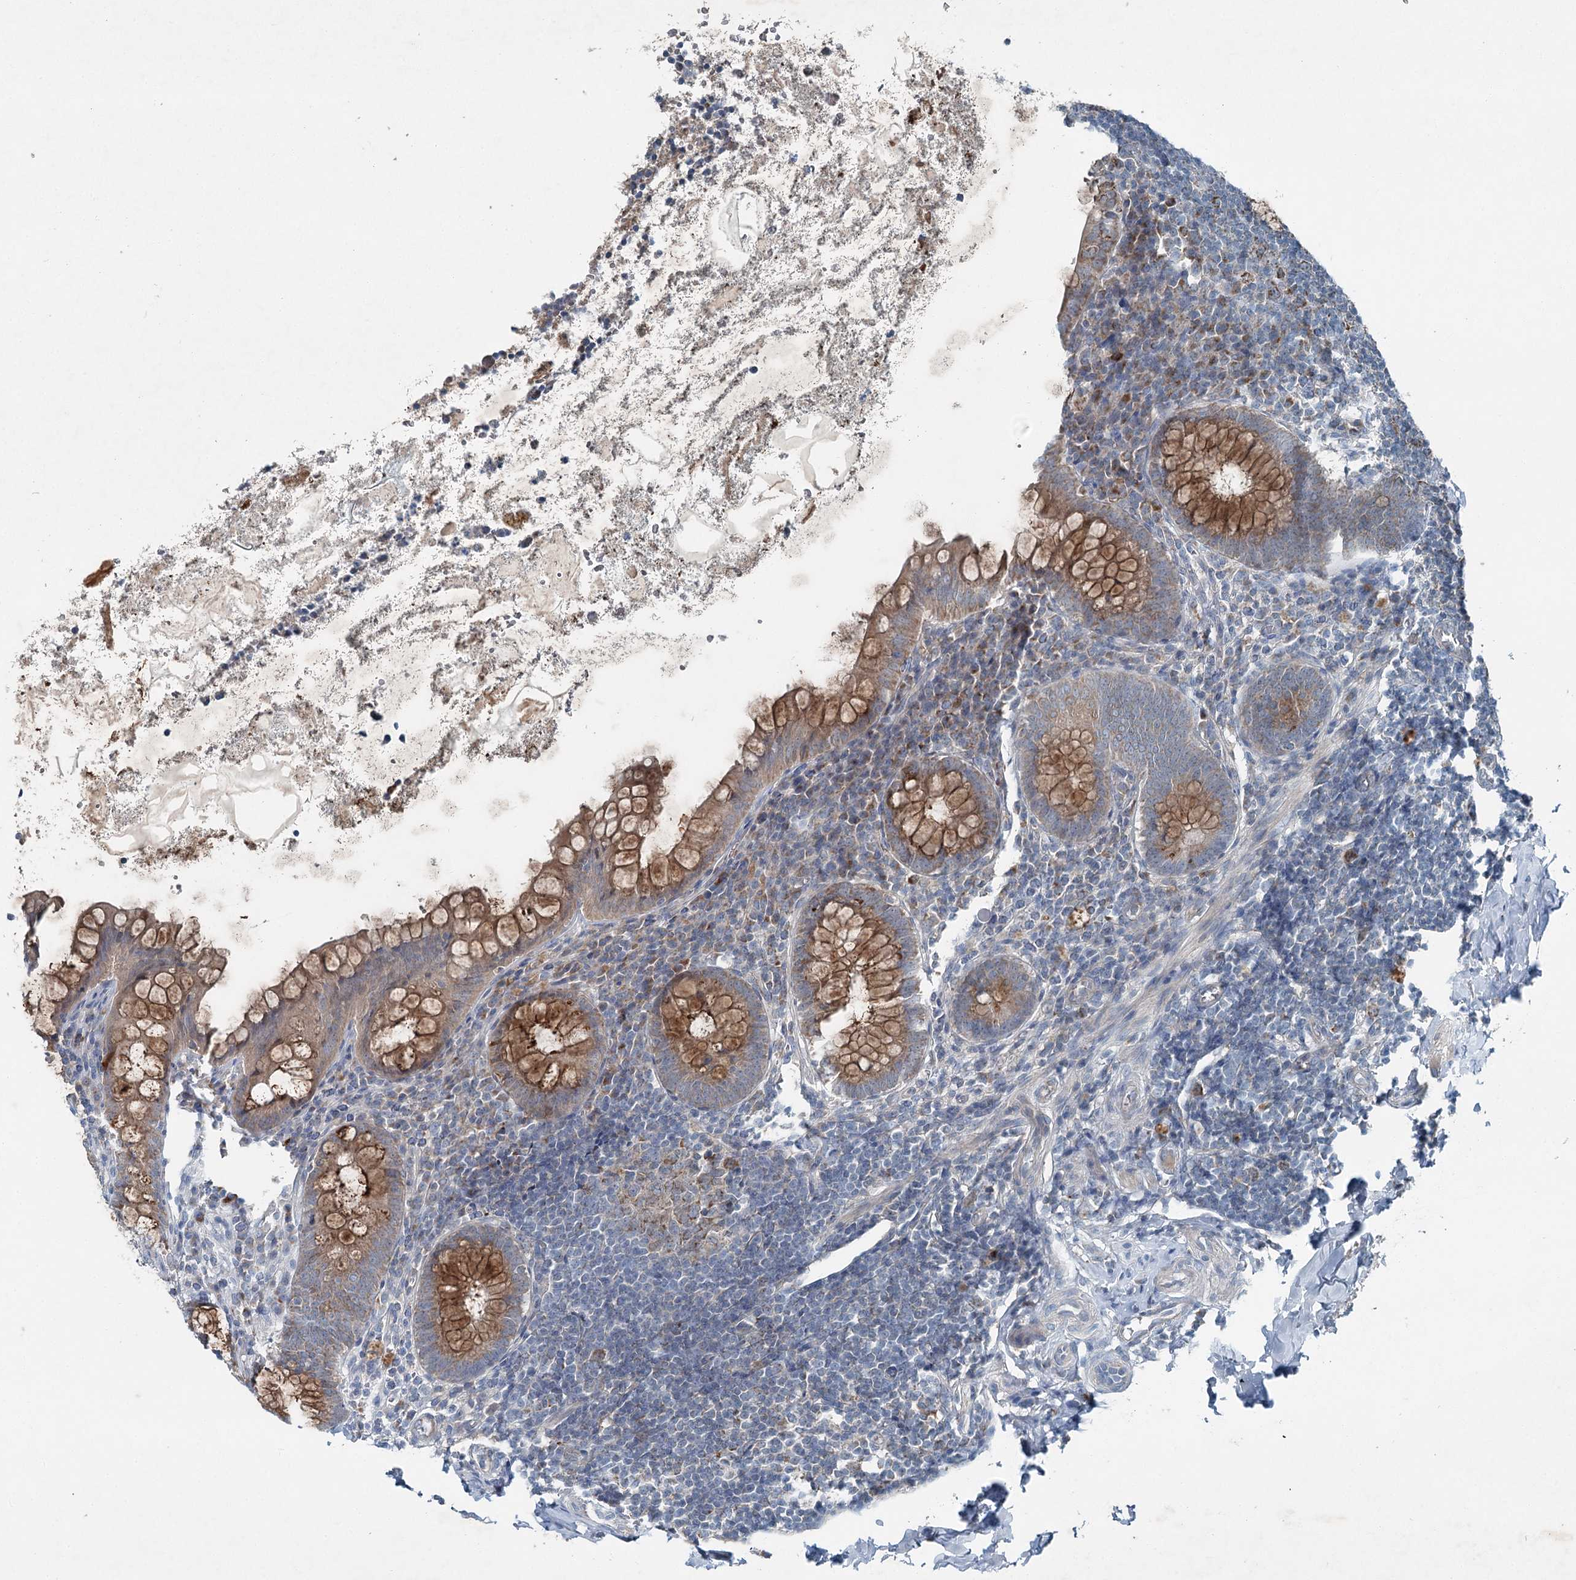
{"staining": {"intensity": "moderate", "quantity": ">75%", "location": "cytoplasmic/membranous"}, "tissue": "appendix", "cell_type": "Glandular cells", "image_type": "normal", "snomed": [{"axis": "morphology", "description": "Normal tissue, NOS"}, {"axis": "topography", "description": "Appendix"}], "caption": "Glandular cells reveal medium levels of moderate cytoplasmic/membranous positivity in approximately >75% of cells in unremarkable human appendix. The staining was performed using DAB to visualize the protein expression in brown, while the nuclei were stained in blue with hematoxylin (Magnification: 20x).", "gene": "CHCHD5", "patient": {"sex": "female", "age": 33}}